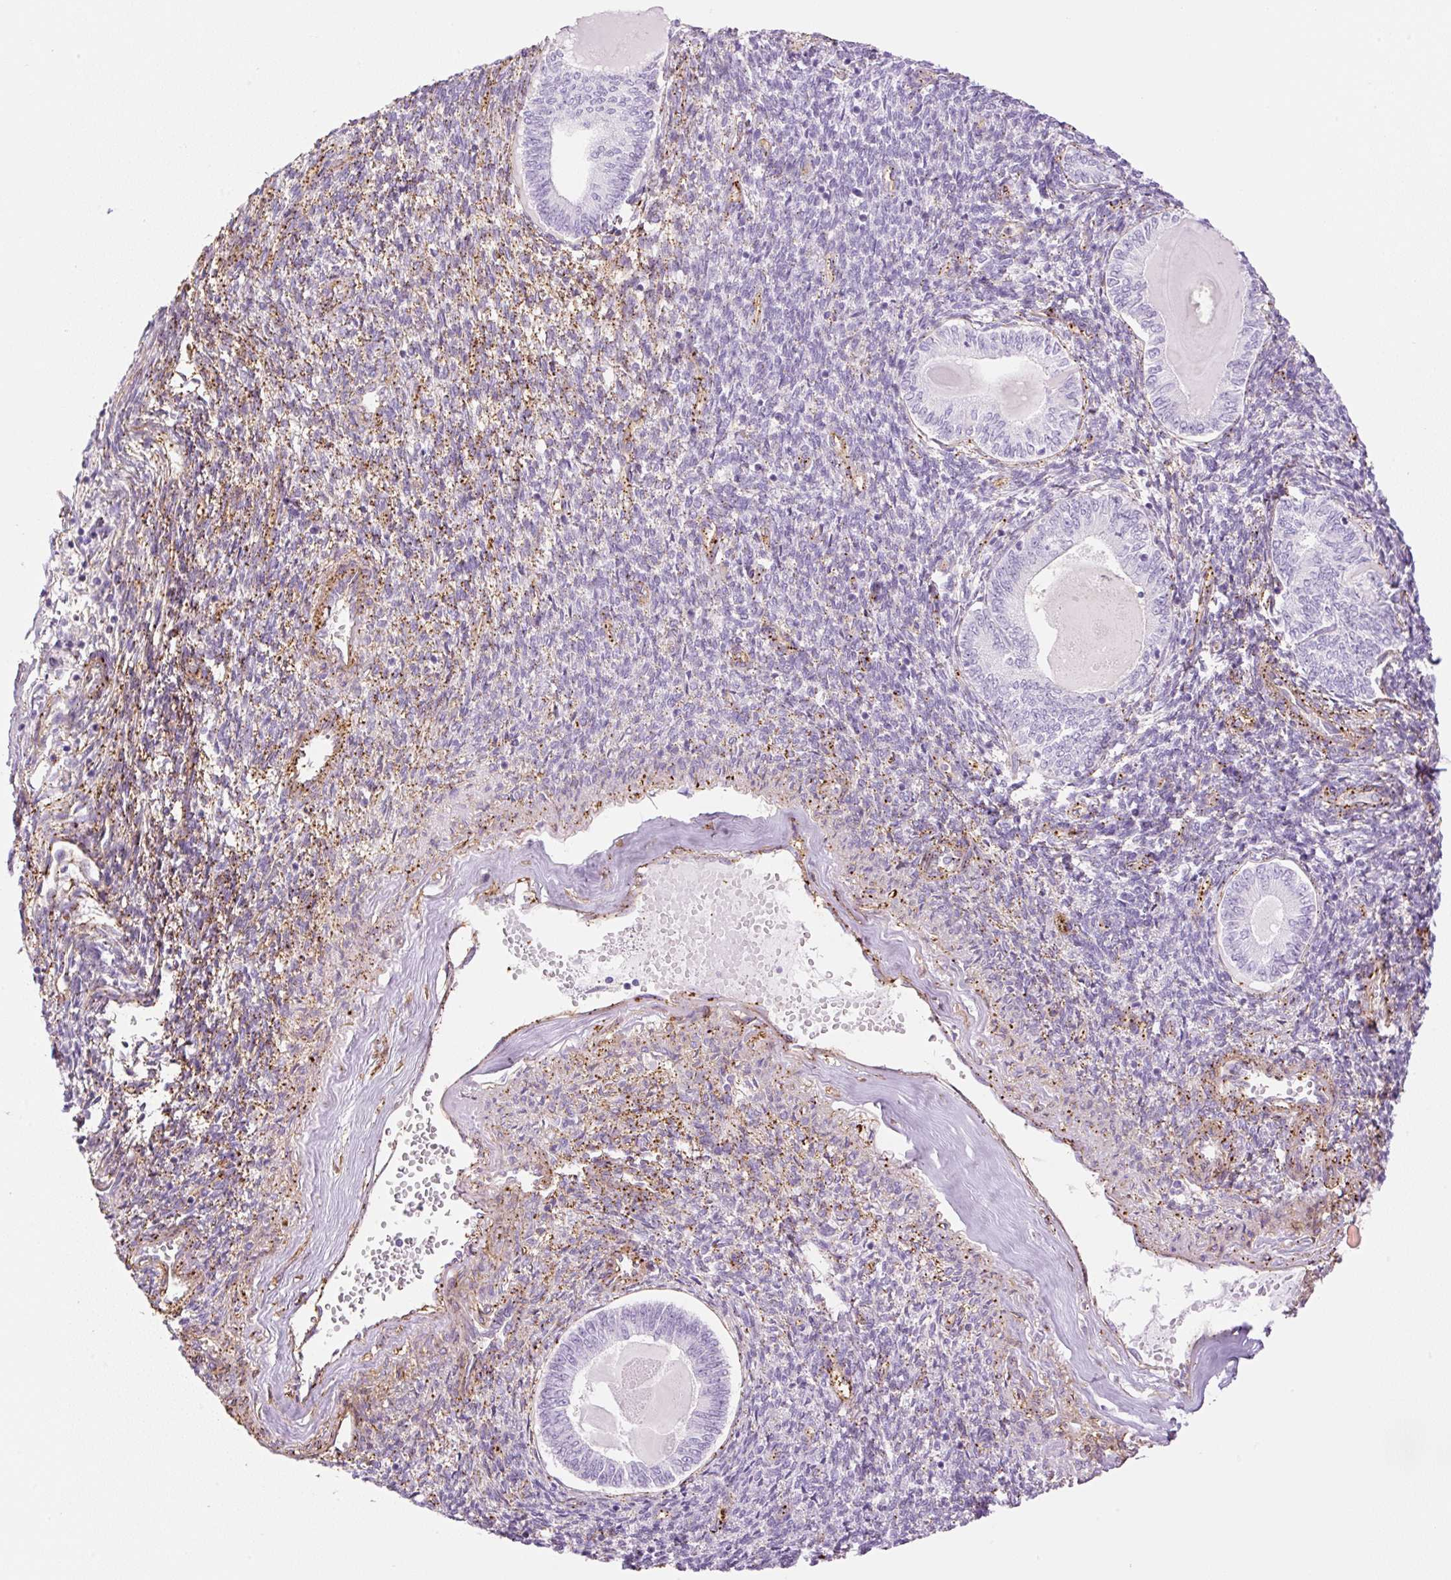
{"staining": {"intensity": "negative", "quantity": "none", "location": "none"}, "tissue": "endometrial cancer", "cell_type": "Tumor cells", "image_type": "cancer", "snomed": [{"axis": "morphology", "description": "Carcinoma, NOS"}, {"axis": "topography", "description": "Uterus"}], "caption": "DAB immunohistochemical staining of human endometrial carcinoma reveals no significant expression in tumor cells.", "gene": "EHD3", "patient": {"sex": "female", "age": 76}}